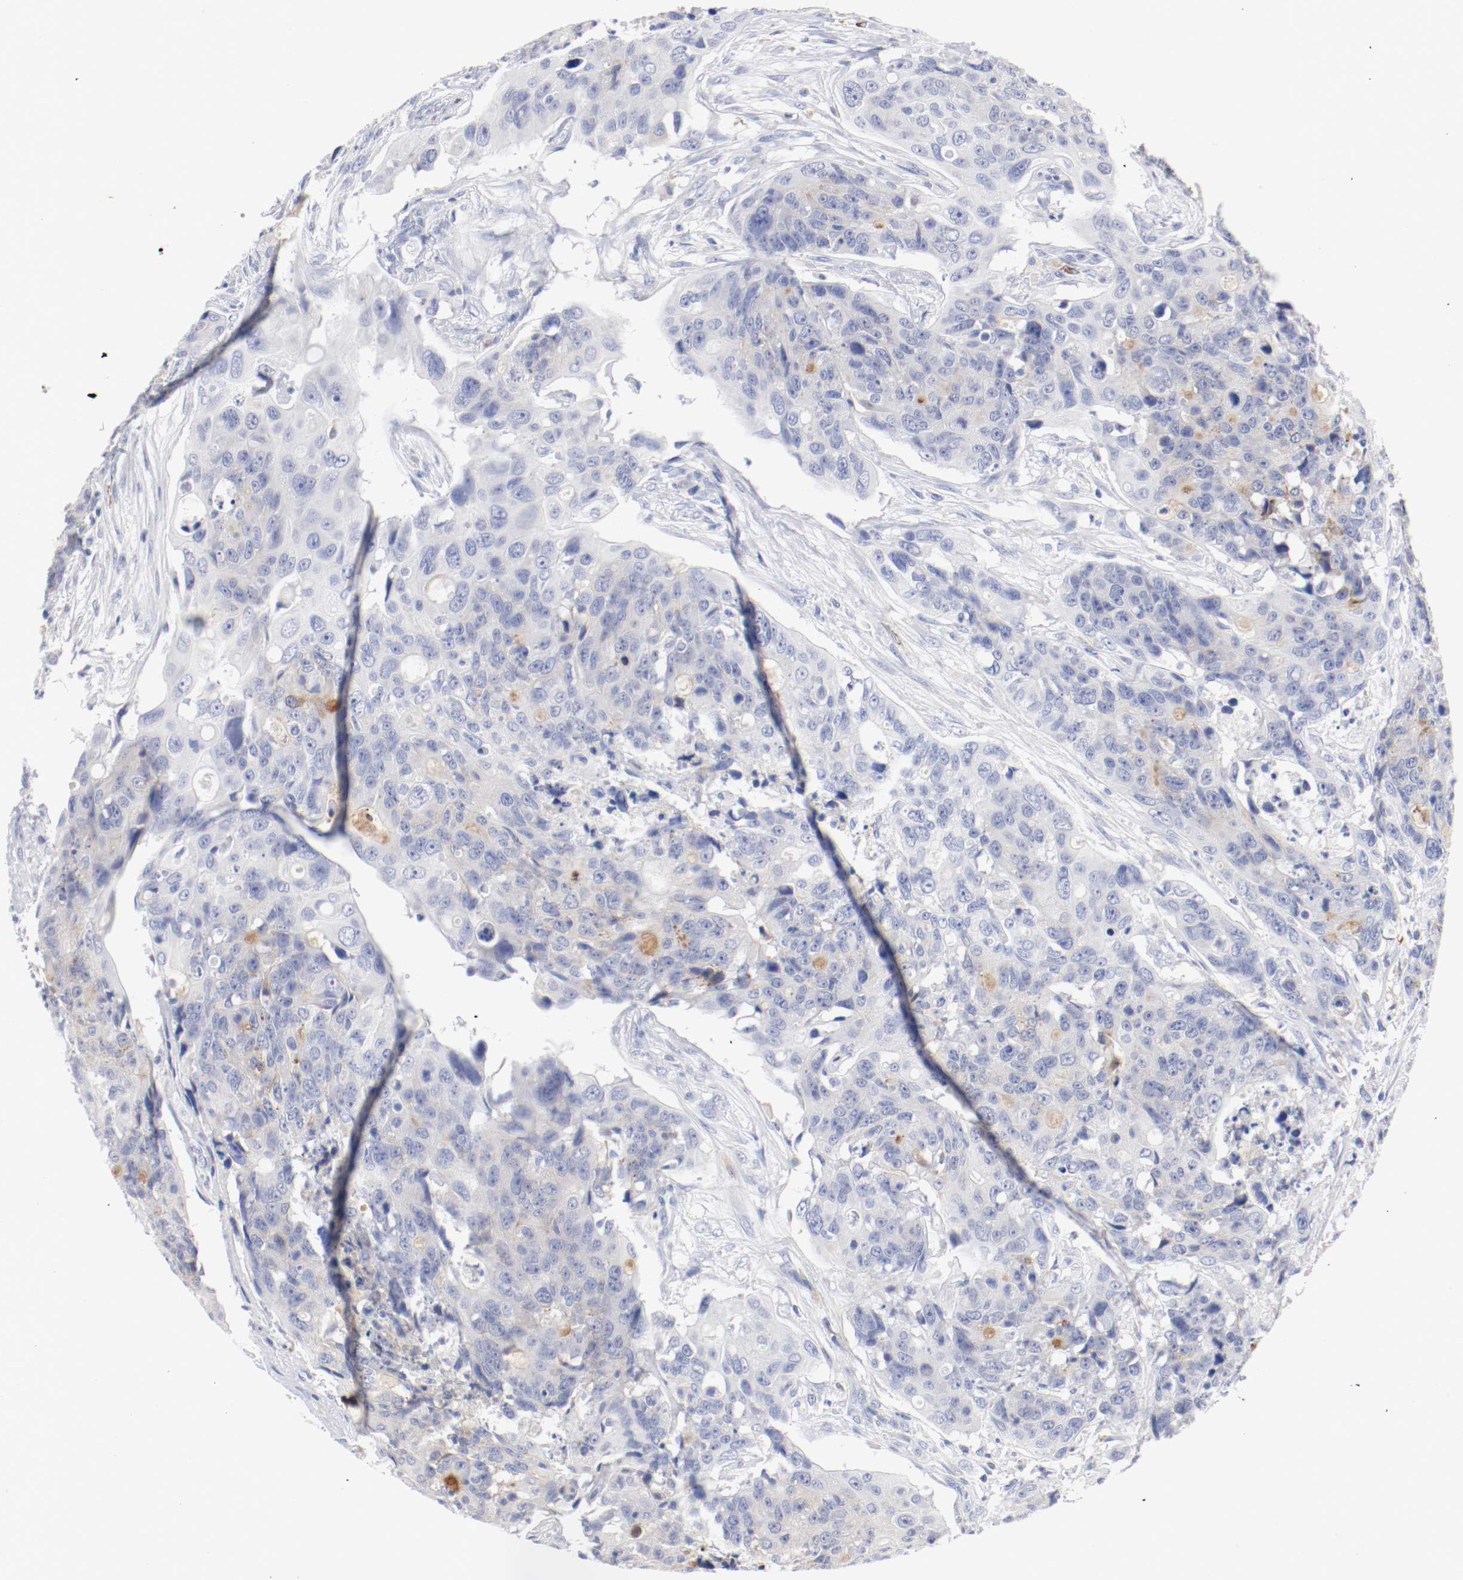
{"staining": {"intensity": "negative", "quantity": "none", "location": "none"}, "tissue": "colorectal cancer", "cell_type": "Tumor cells", "image_type": "cancer", "snomed": [{"axis": "morphology", "description": "Adenocarcinoma, NOS"}, {"axis": "topography", "description": "Colon"}], "caption": "Tumor cells show no significant protein staining in colorectal adenocarcinoma.", "gene": "FGFBP1", "patient": {"sex": "female", "age": 57}}